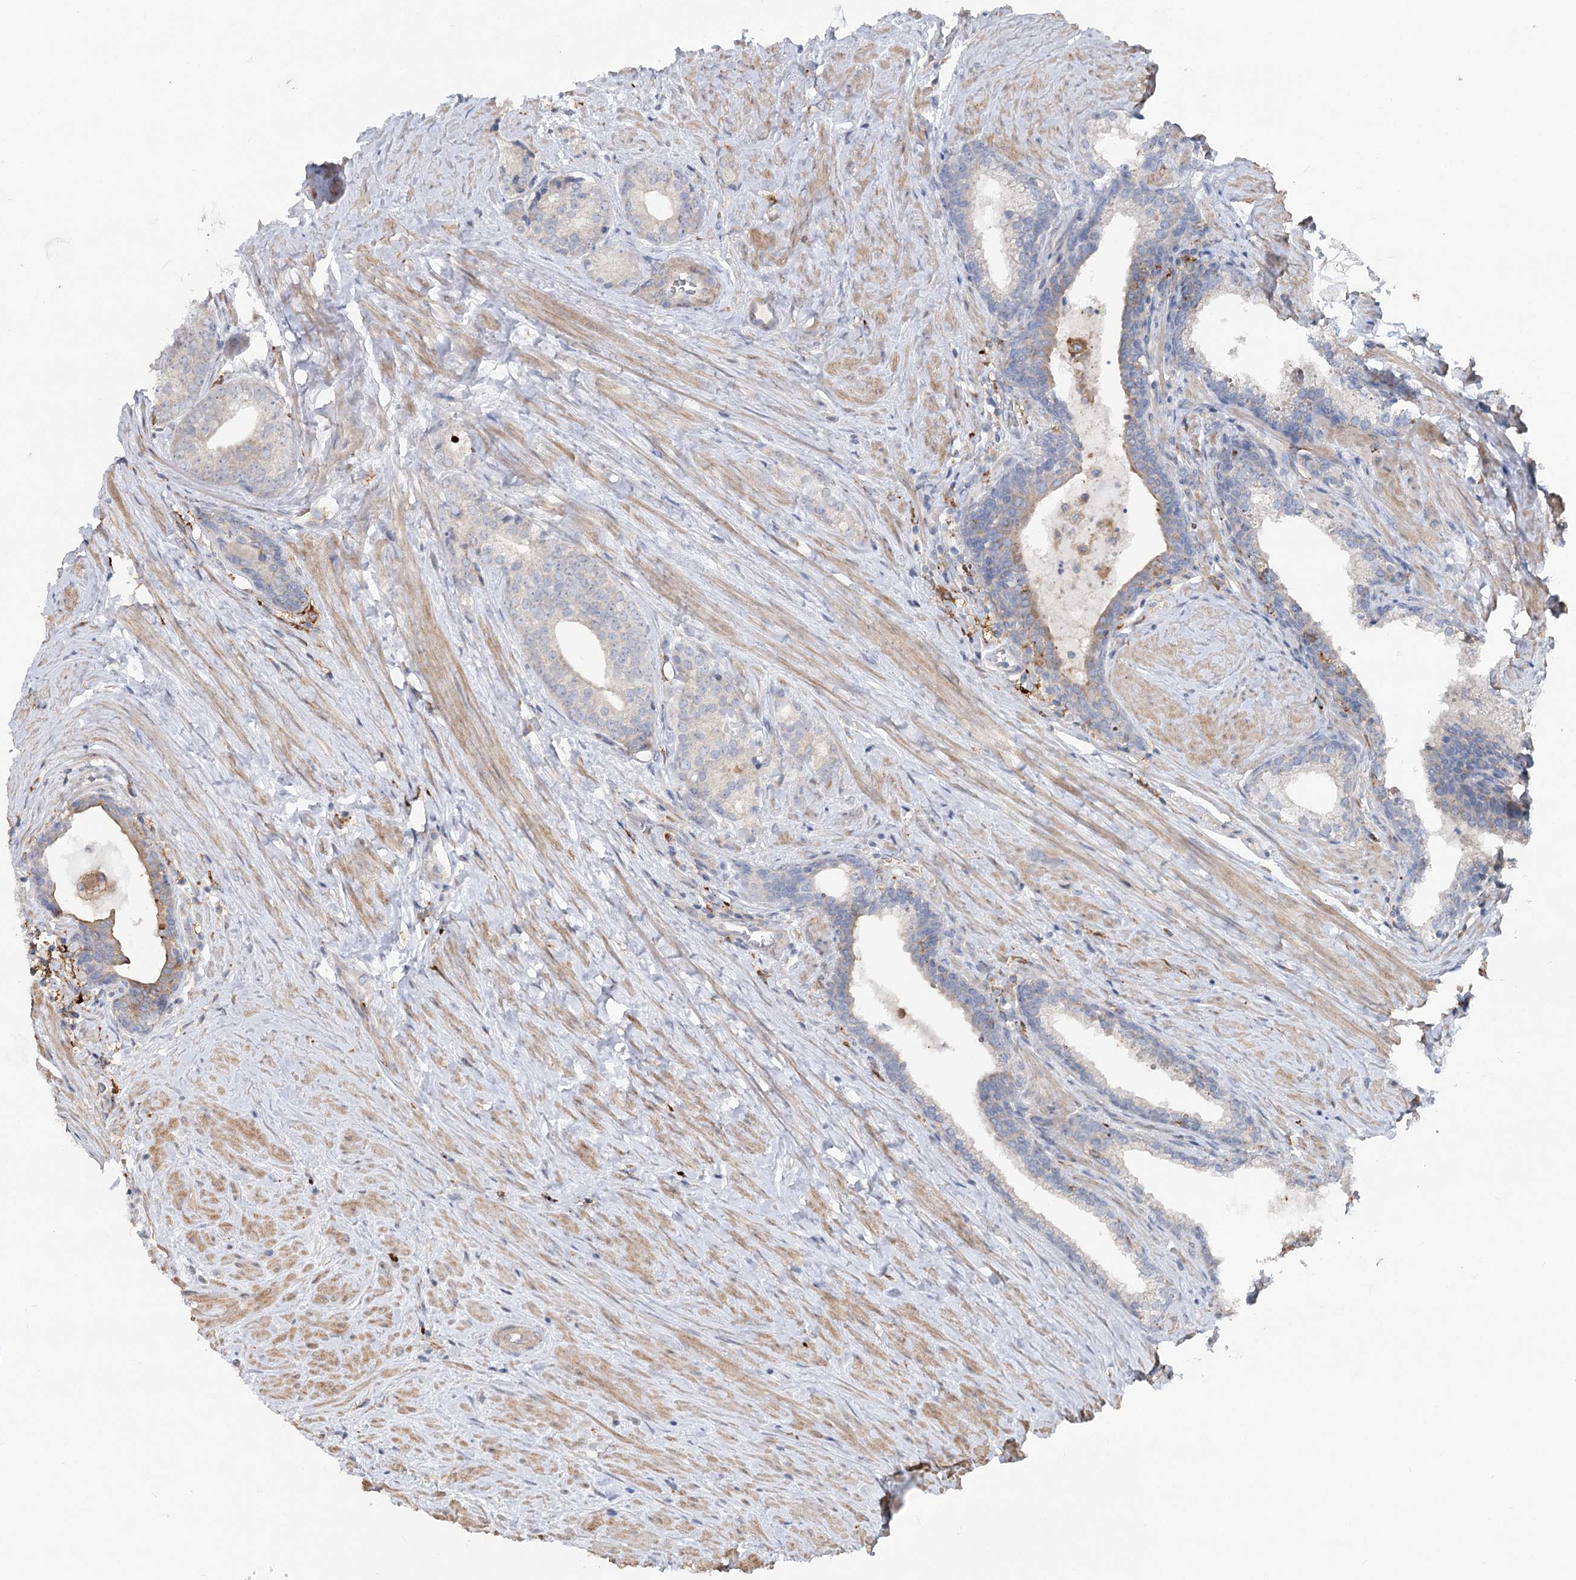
{"staining": {"intensity": "negative", "quantity": "none", "location": "none"}, "tissue": "prostate cancer", "cell_type": "Tumor cells", "image_type": "cancer", "snomed": [{"axis": "morphology", "description": "Adenocarcinoma, Low grade"}, {"axis": "topography", "description": "Prostate"}], "caption": "Tumor cells are negative for protein expression in human prostate cancer. (Stains: DAB (3,3'-diaminobenzidine) IHC with hematoxylin counter stain, Microscopy: brightfield microscopy at high magnification).", "gene": "SCN11A", "patient": {"sex": "male", "age": 71}}